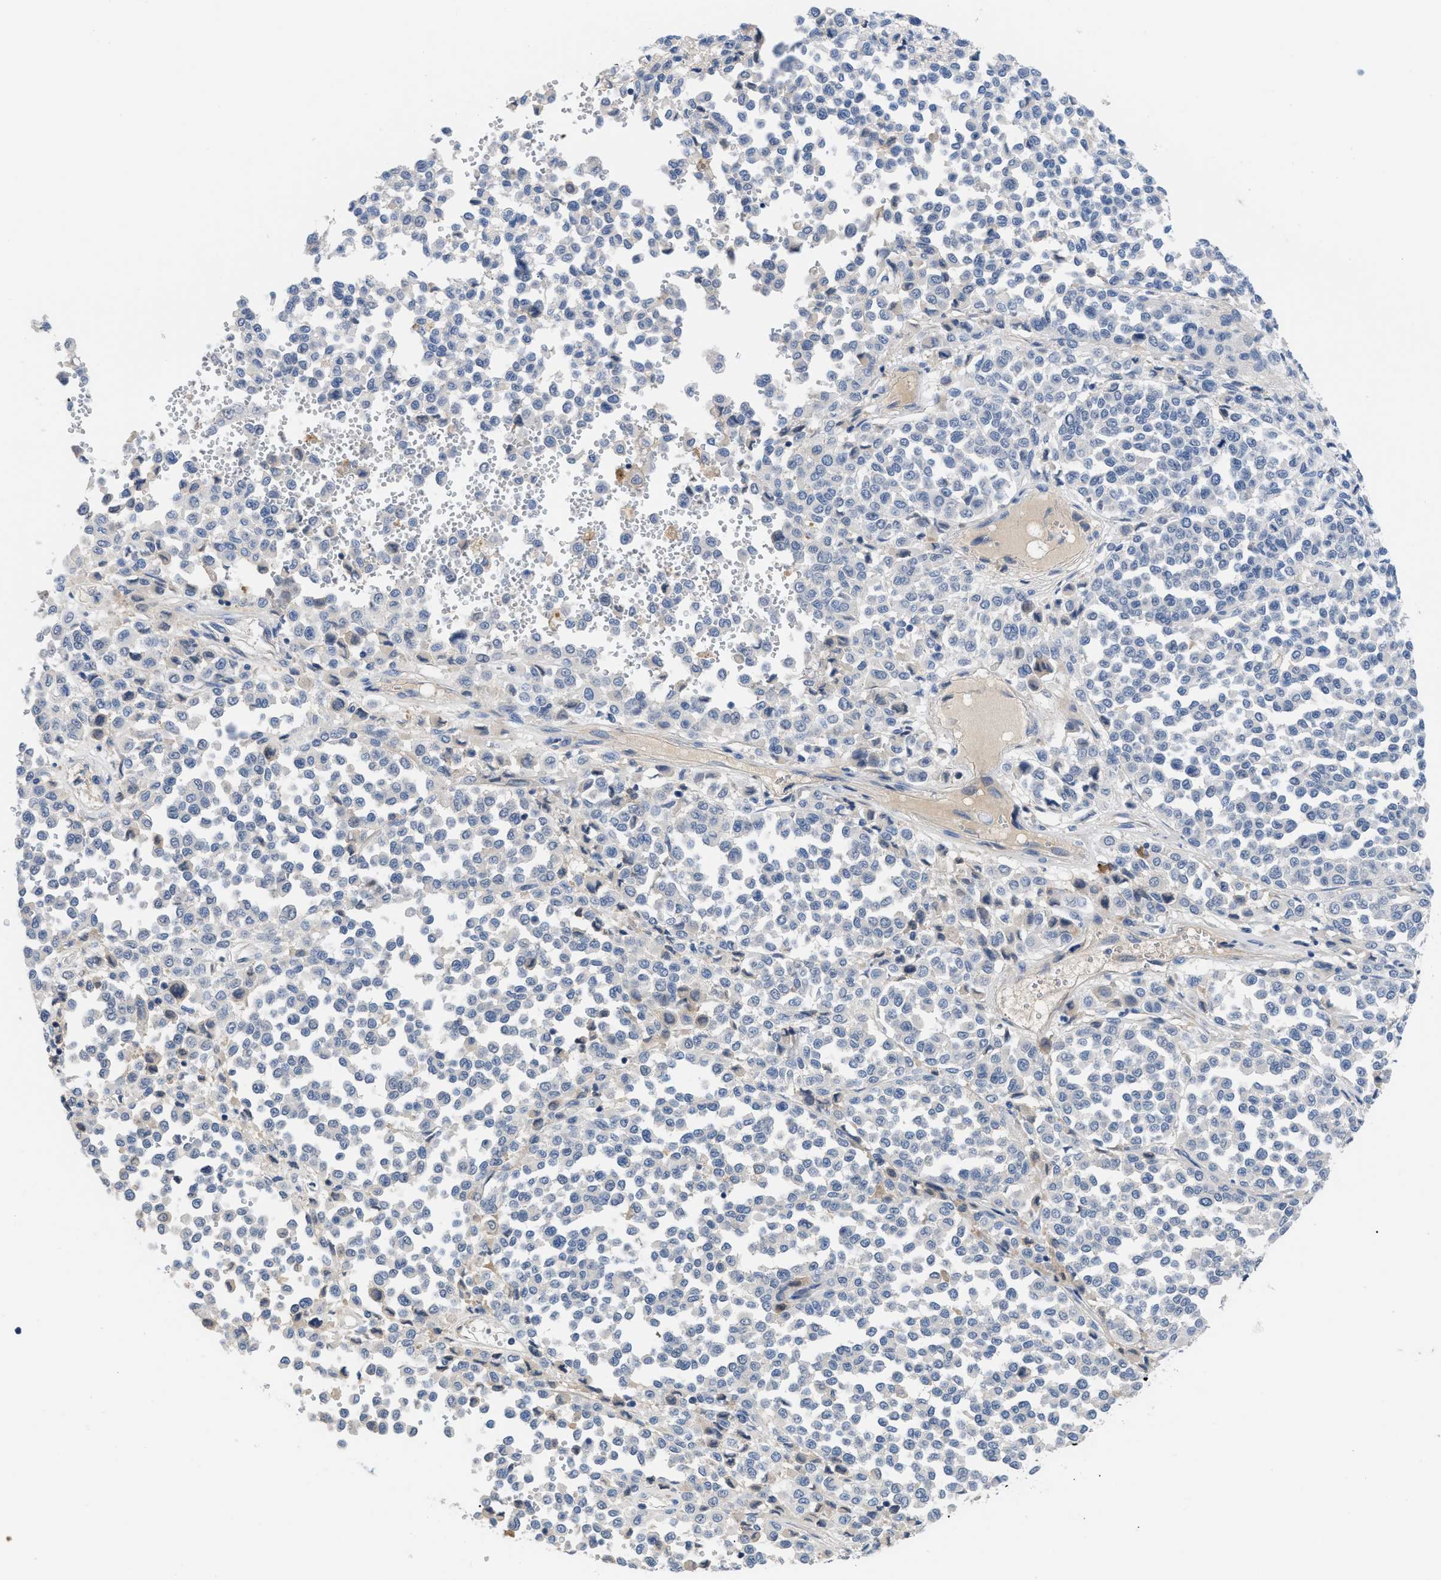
{"staining": {"intensity": "negative", "quantity": "none", "location": "none"}, "tissue": "melanoma", "cell_type": "Tumor cells", "image_type": "cancer", "snomed": [{"axis": "morphology", "description": "Malignant melanoma, Metastatic site"}, {"axis": "topography", "description": "Pancreas"}], "caption": "Image shows no significant protein expression in tumor cells of malignant melanoma (metastatic site). Nuclei are stained in blue.", "gene": "OR9K2", "patient": {"sex": "female", "age": 30}}